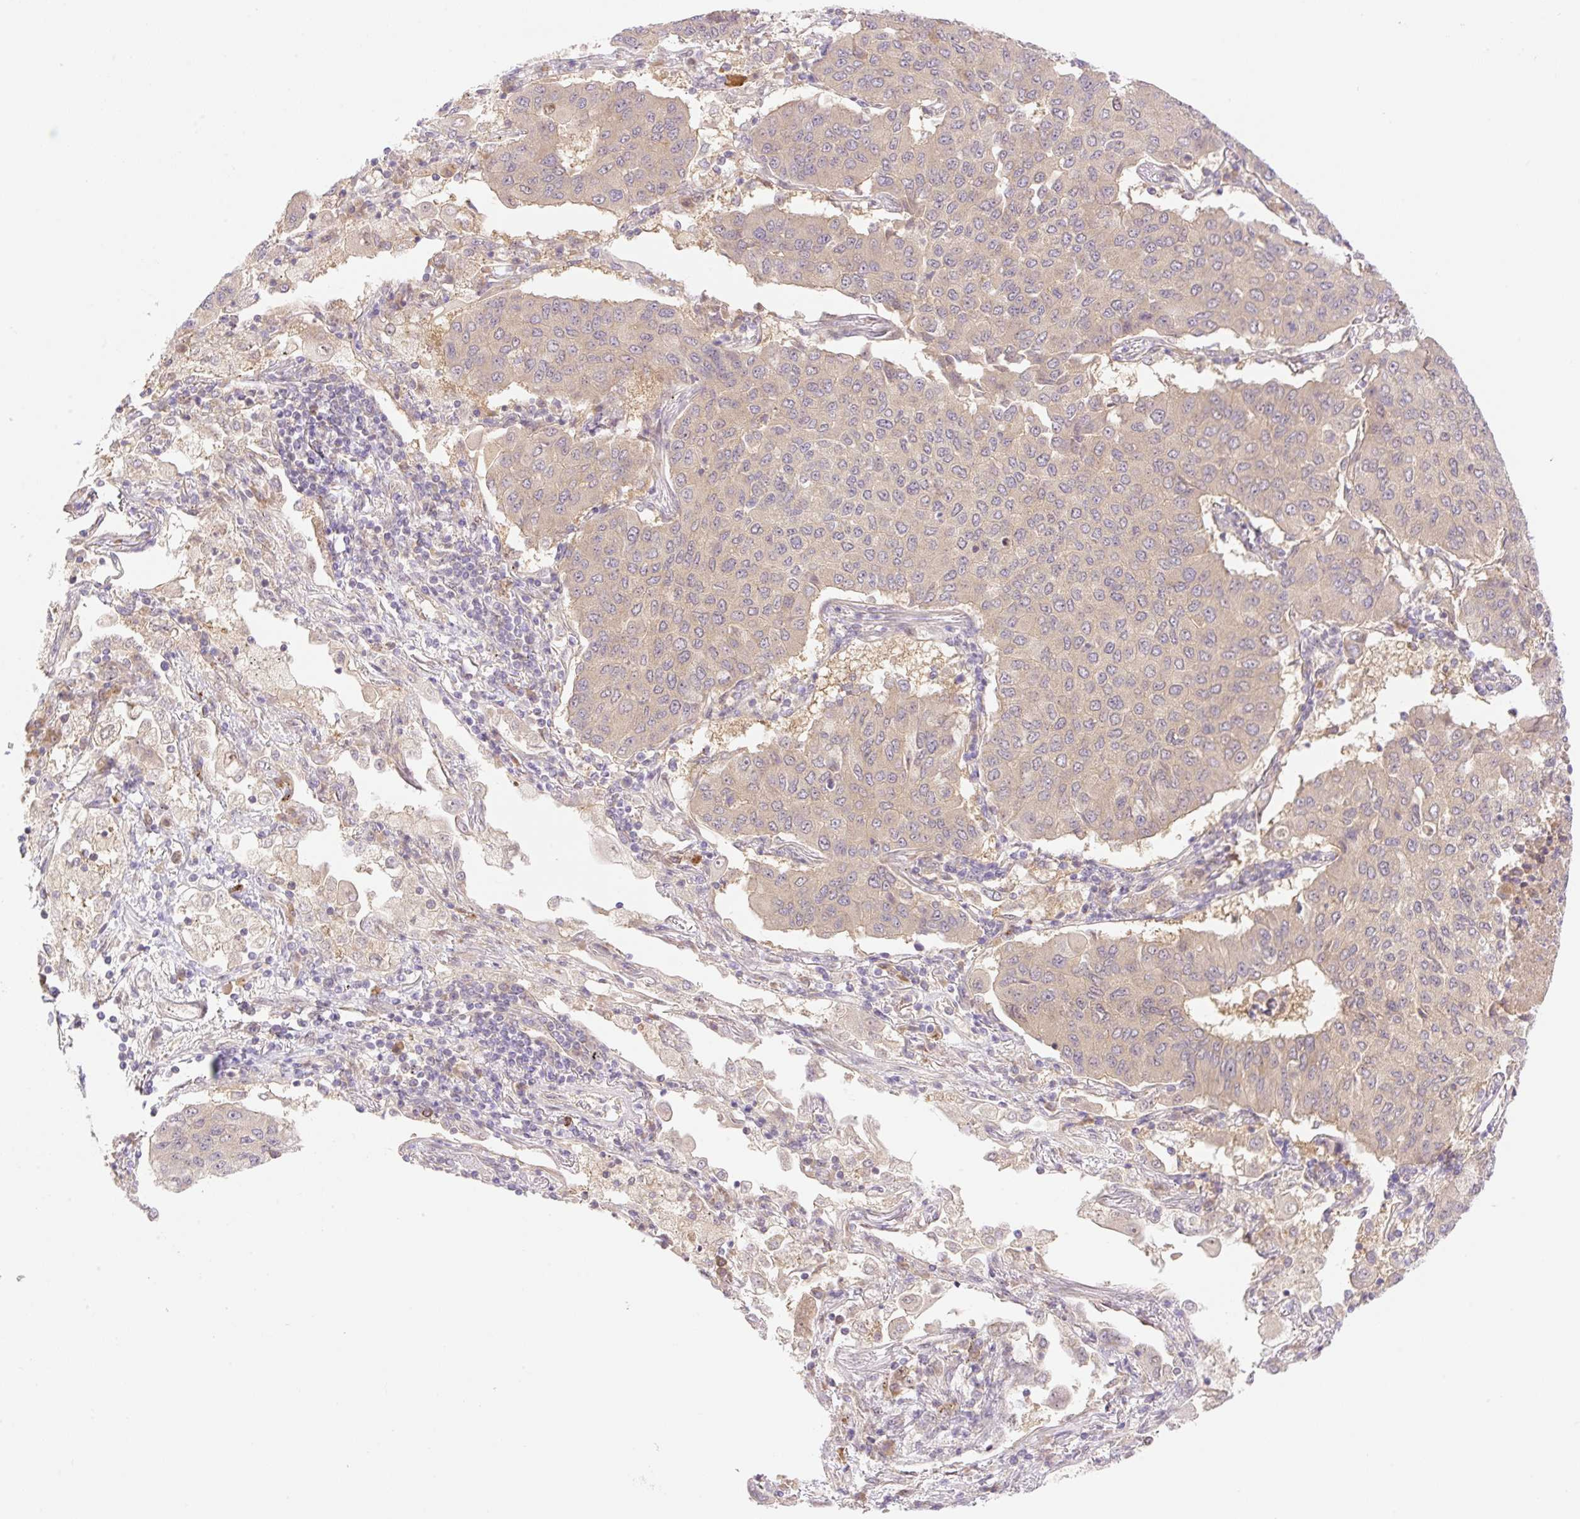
{"staining": {"intensity": "weak", "quantity": "25%-75%", "location": "cytoplasmic/membranous"}, "tissue": "lung cancer", "cell_type": "Tumor cells", "image_type": "cancer", "snomed": [{"axis": "morphology", "description": "Squamous cell carcinoma, NOS"}, {"axis": "topography", "description": "Lung"}], "caption": "The micrograph demonstrates staining of lung cancer (squamous cell carcinoma), revealing weak cytoplasmic/membranous protein expression (brown color) within tumor cells.", "gene": "VPS25", "patient": {"sex": "male", "age": 74}}